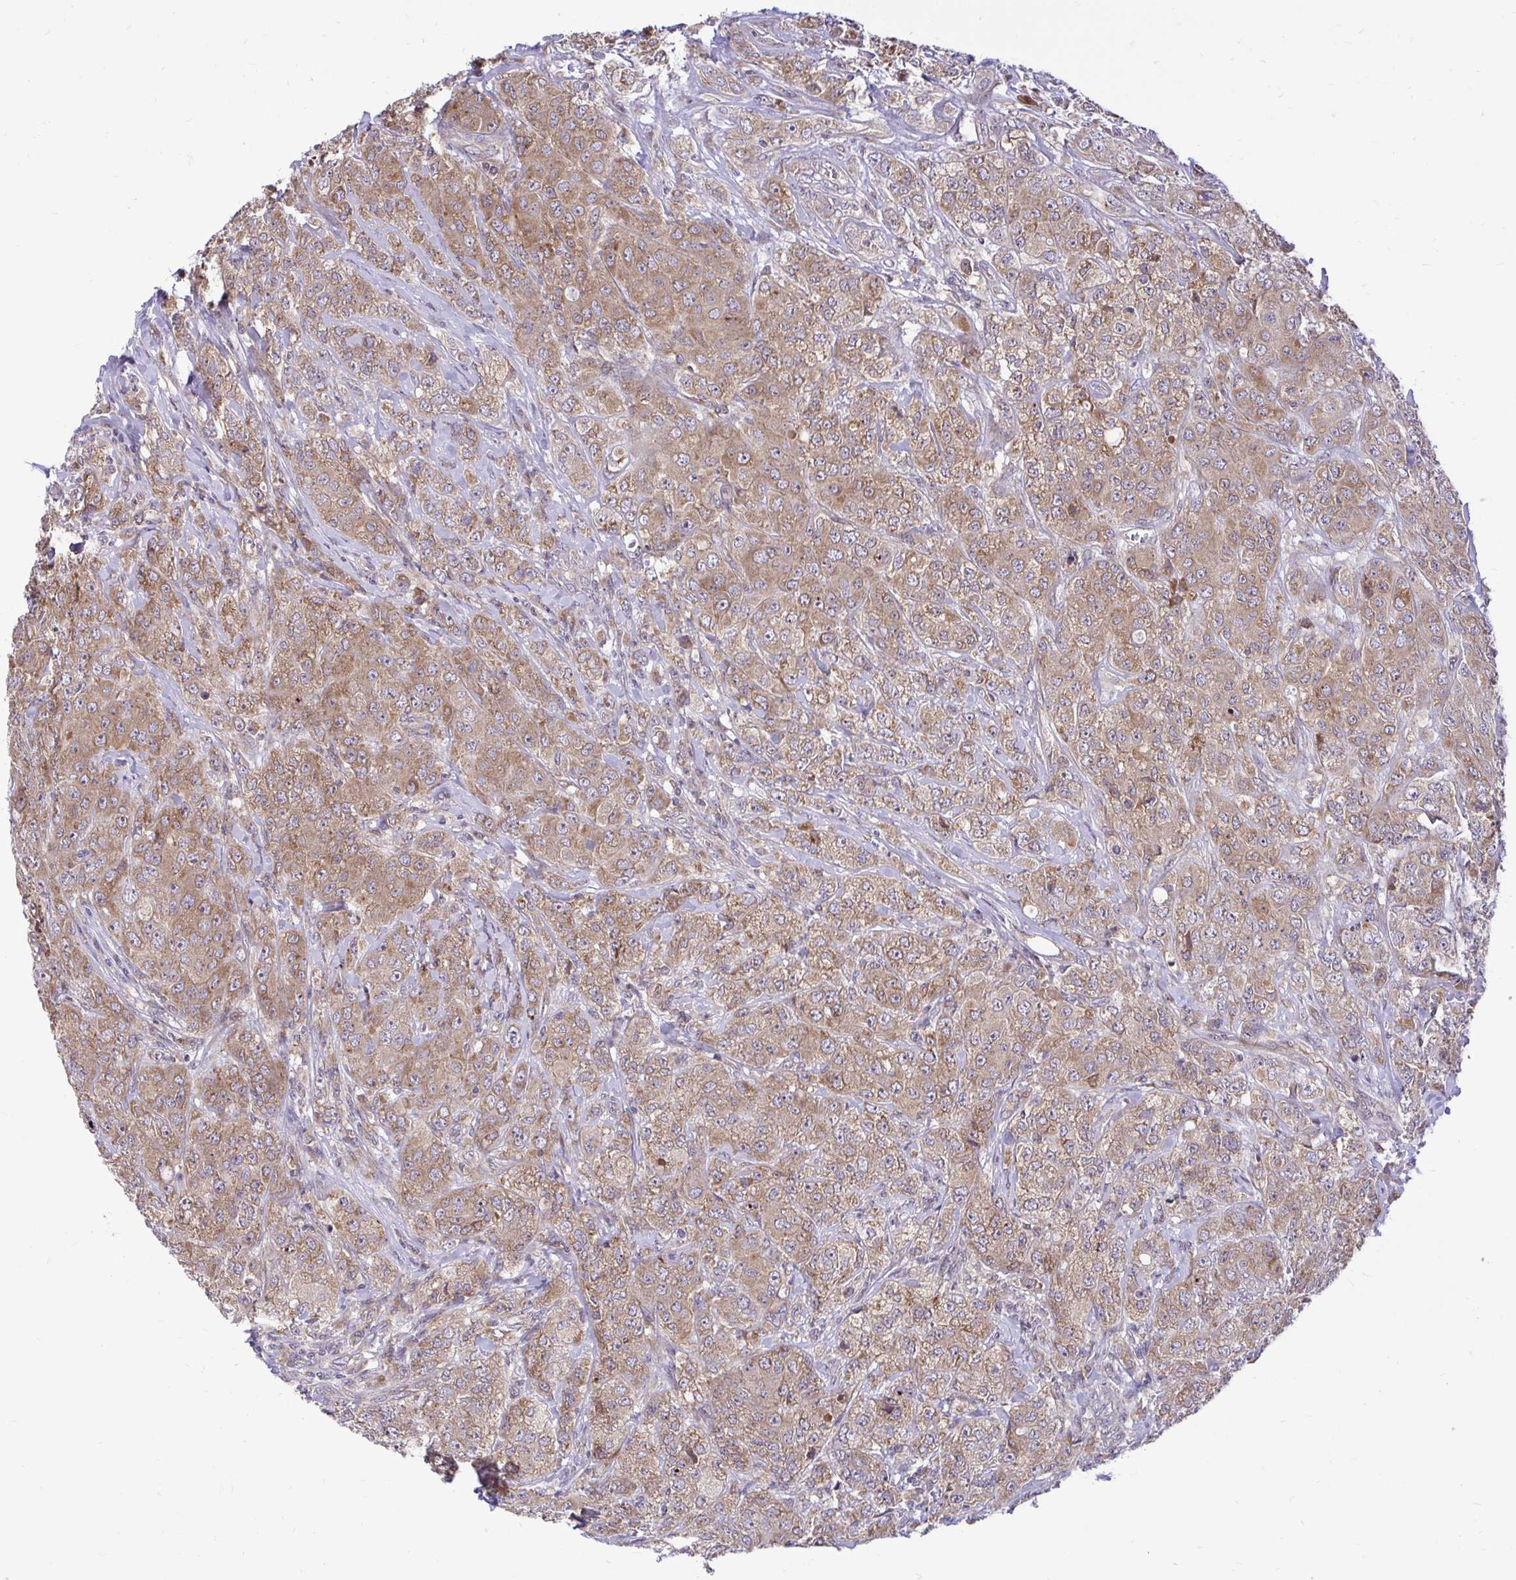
{"staining": {"intensity": "moderate", "quantity": ">75%", "location": "cytoplasmic/membranous"}, "tissue": "breast cancer", "cell_type": "Tumor cells", "image_type": "cancer", "snomed": [{"axis": "morphology", "description": "Normal tissue, NOS"}, {"axis": "morphology", "description": "Duct carcinoma"}, {"axis": "topography", "description": "Breast"}], "caption": "Immunohistochemical staining of breast cancer (invasive ductal carcinoma) shows medium levels of moderate cytoplasmic/membranous expression in approximately >75% of tumor cells.", "gene": "VTI1B", "patient": {"sex": "female", "age": 43}}